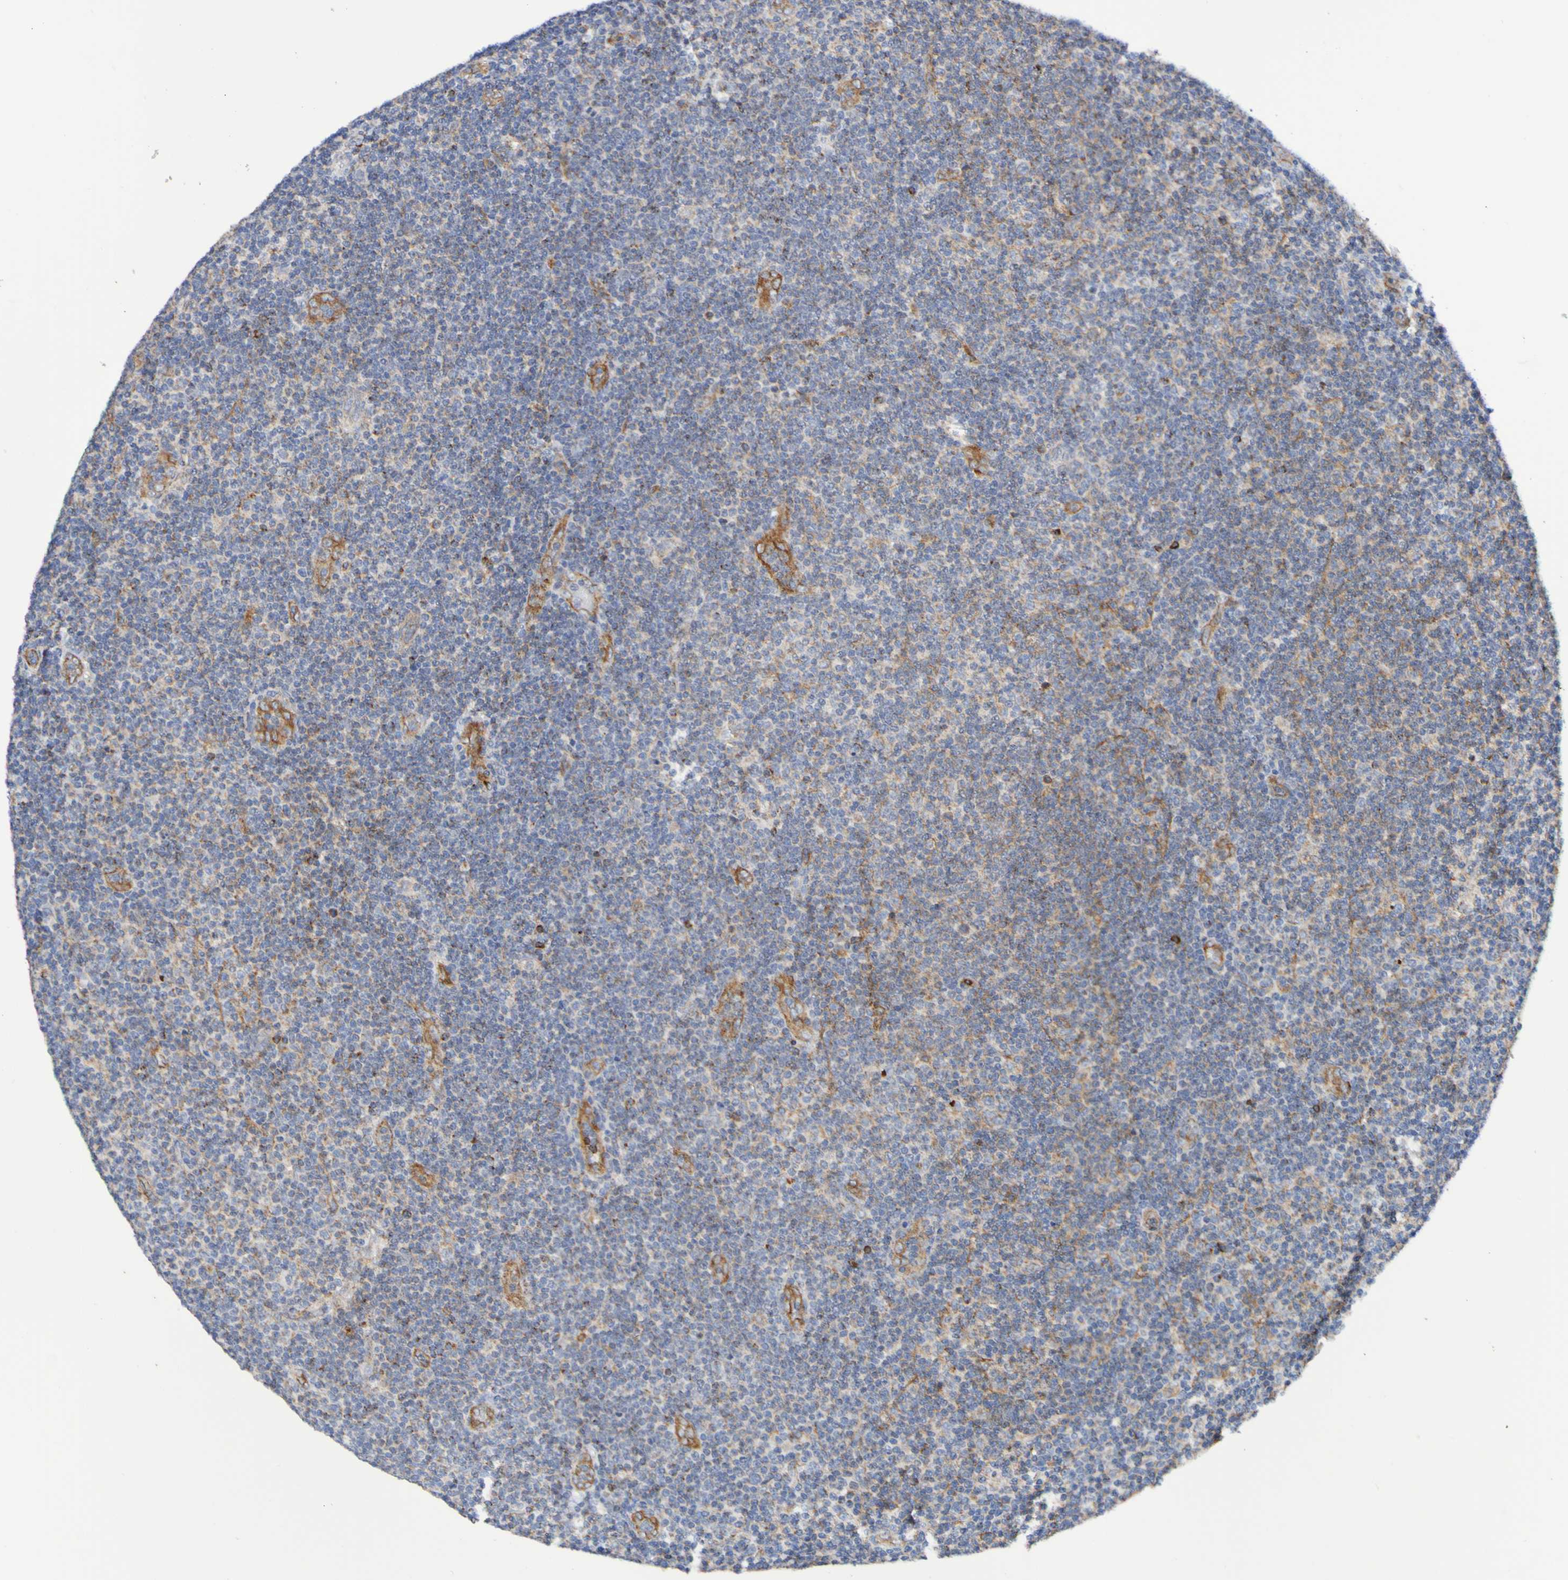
{"staining": {"intensity": "weak", "quantity": "25%-75%", "location": "cytoplasmic/membranous"}, "tissue": "lymphoma", "cell_type": "Tumor cells", "image_type": "cancer", "snomed": [{"axis": "morphology", "description": "Malignant lymphoma, non-Hodgkin's type, Low grade"}, {"axis": "topography", "description": "Lymph node"}], "caption": "Immunohistochemical staining of human malignant lymphoma, non-Hodgkin's type (low-grade) shows low levels of weak cytoplasmic/membranous positivity in approximately 25%-75% of tumor cells. (Stains: DAB in brown, nuclei in blue, Microscopy: brightfield microscopy at high magnification).", "gene": "GJB1", "patient": {"sex": "male", "age": 83}}